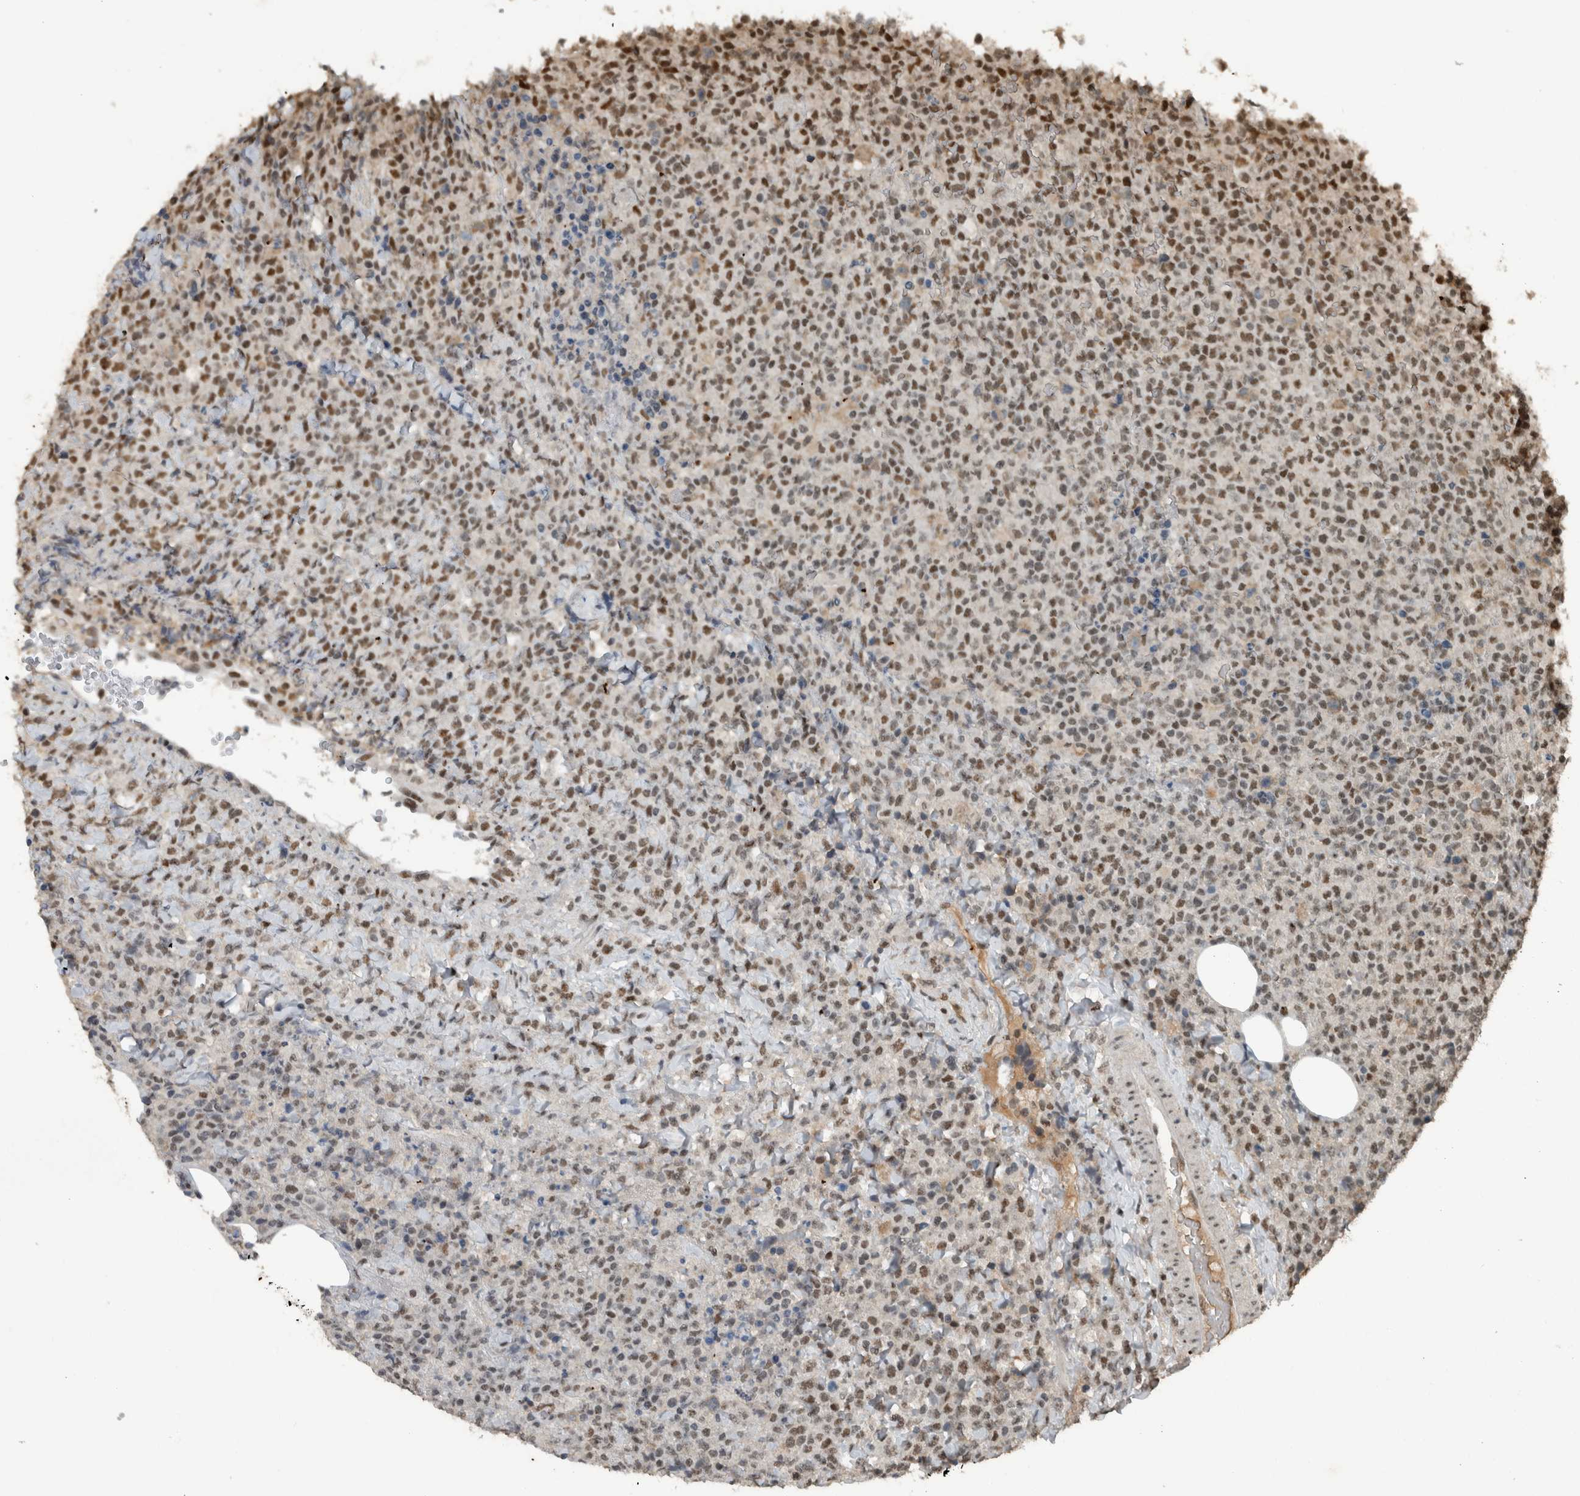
{"staining": {"intensity": "moderate", "quantity": ">75%", "location": "nuclear"}, "tissue": "lymphoma", "cell_type": "Tumor cells", "image_type": "cancer", "snomed": [{"axis": "morphology", "description": "Malignant lymphoma, non-Hodgkin's type, High grade"}, {"axis": "topography", "description": "Lymph node"}], "caption": "Immunohistochemical staining of high-grade malignant lymphoma, non-Hodgkin's type displays medium levels of moderate nuclear protein positivity in approximately >75% of tumor cells. Using DAB (3,3'-diaminobenzidine) (brown) and hematoxylin (blue) stains, captured at high magnification using brightfield microscopy.", "gene": "ZNF24", "patient": {"sex": "male", "age": 13}}